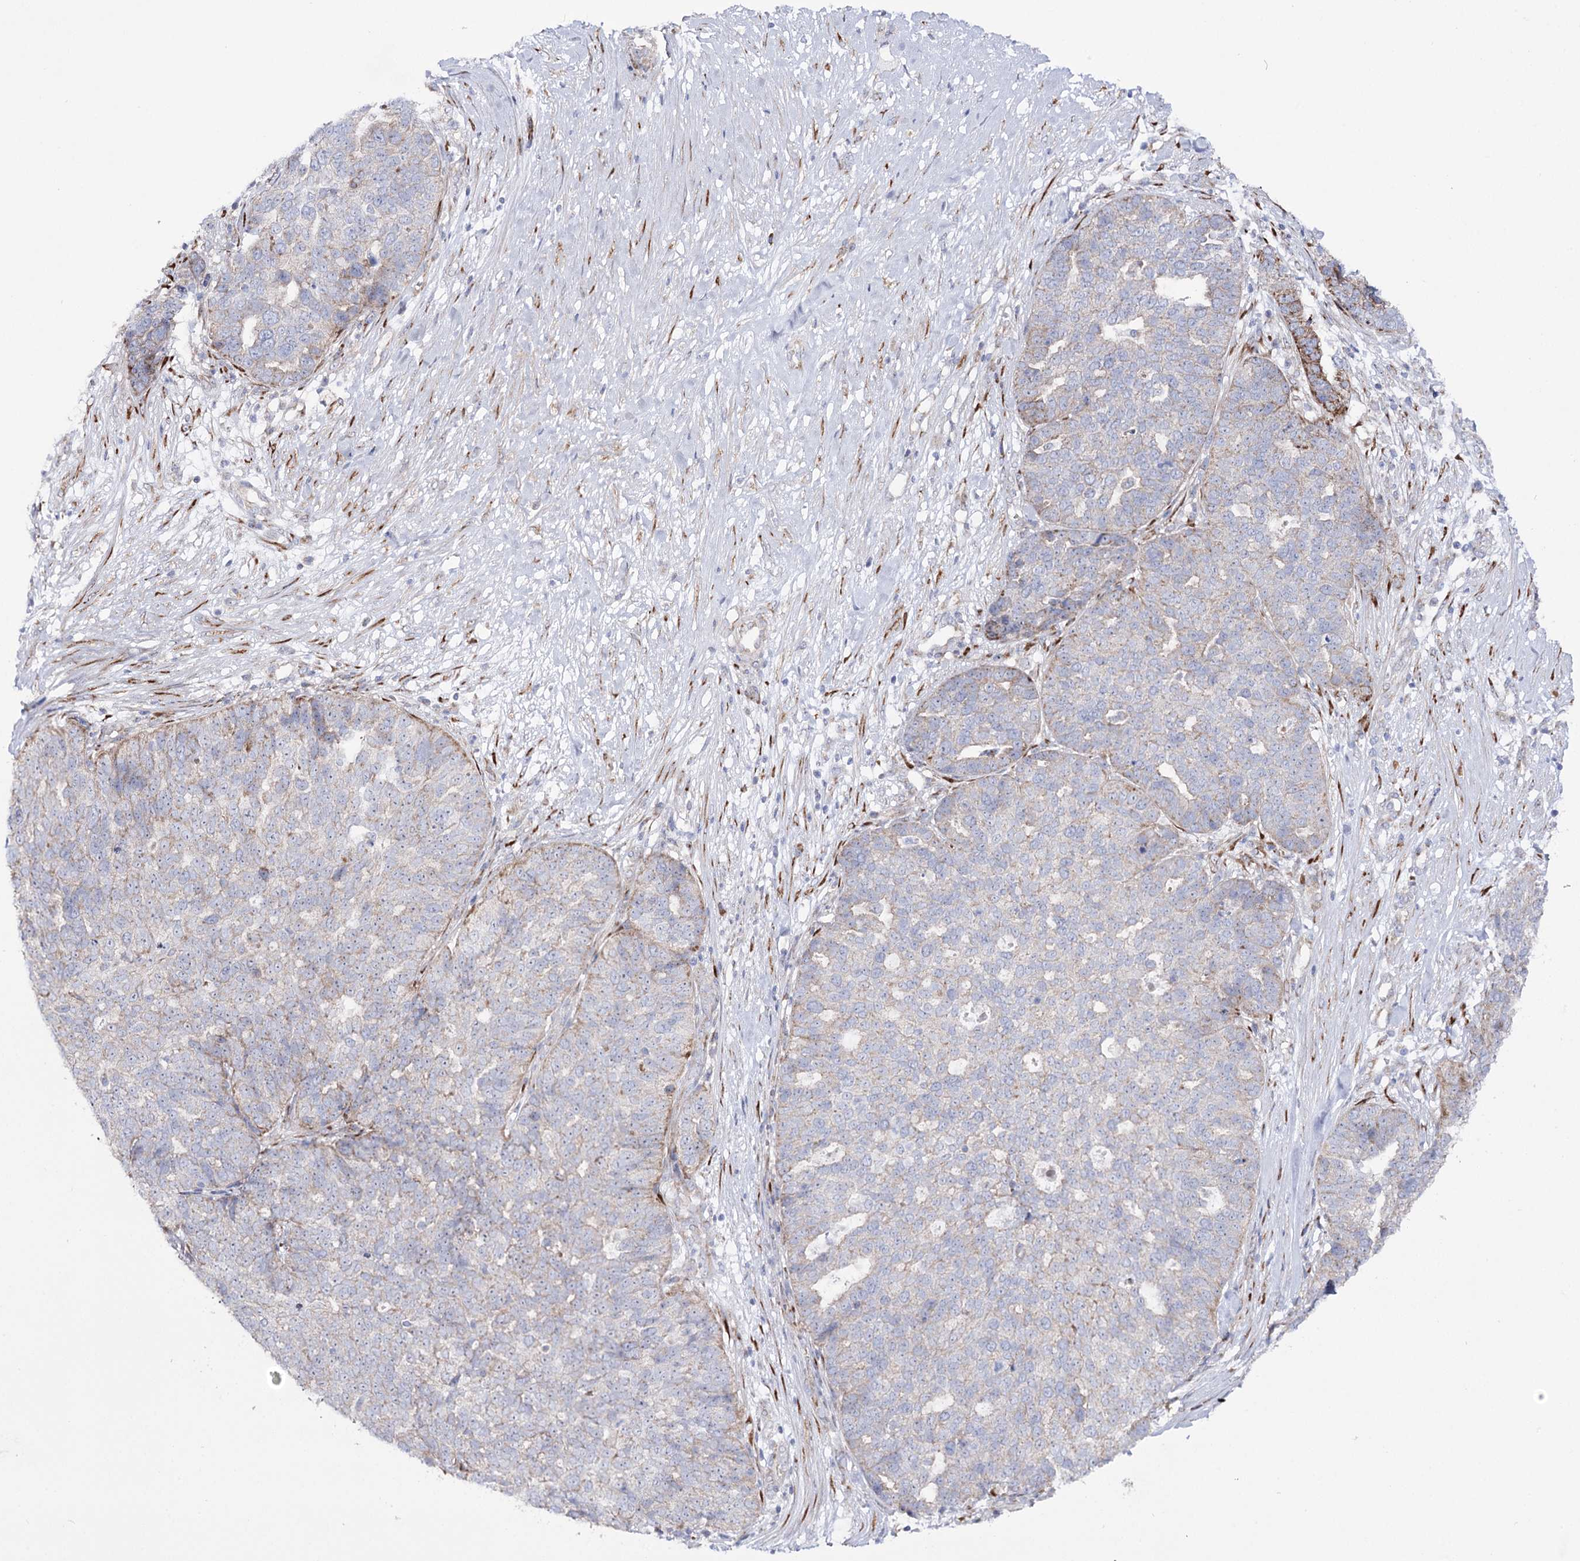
{"staining": {"intensity": "moderate", "quantity": "<25%", "location": "cytoplasmic/membranous"}, "tissue": "ovarian cancer", "cell_type": "Tumor cells", "image_type": "cancer", "snomed": [{"axis": "morphology", "description": "Cystadenocarcinoma, serous, NOS"}, {"axis": "topography", "description": "Ovary"}], "caption": "A brown stain highlights moderate cytoplasmic/membranous staining of a protein in ovarian cancer tumor cells.", "gene": "METTL5", "patient": {"sex": "female", "age": 59}}